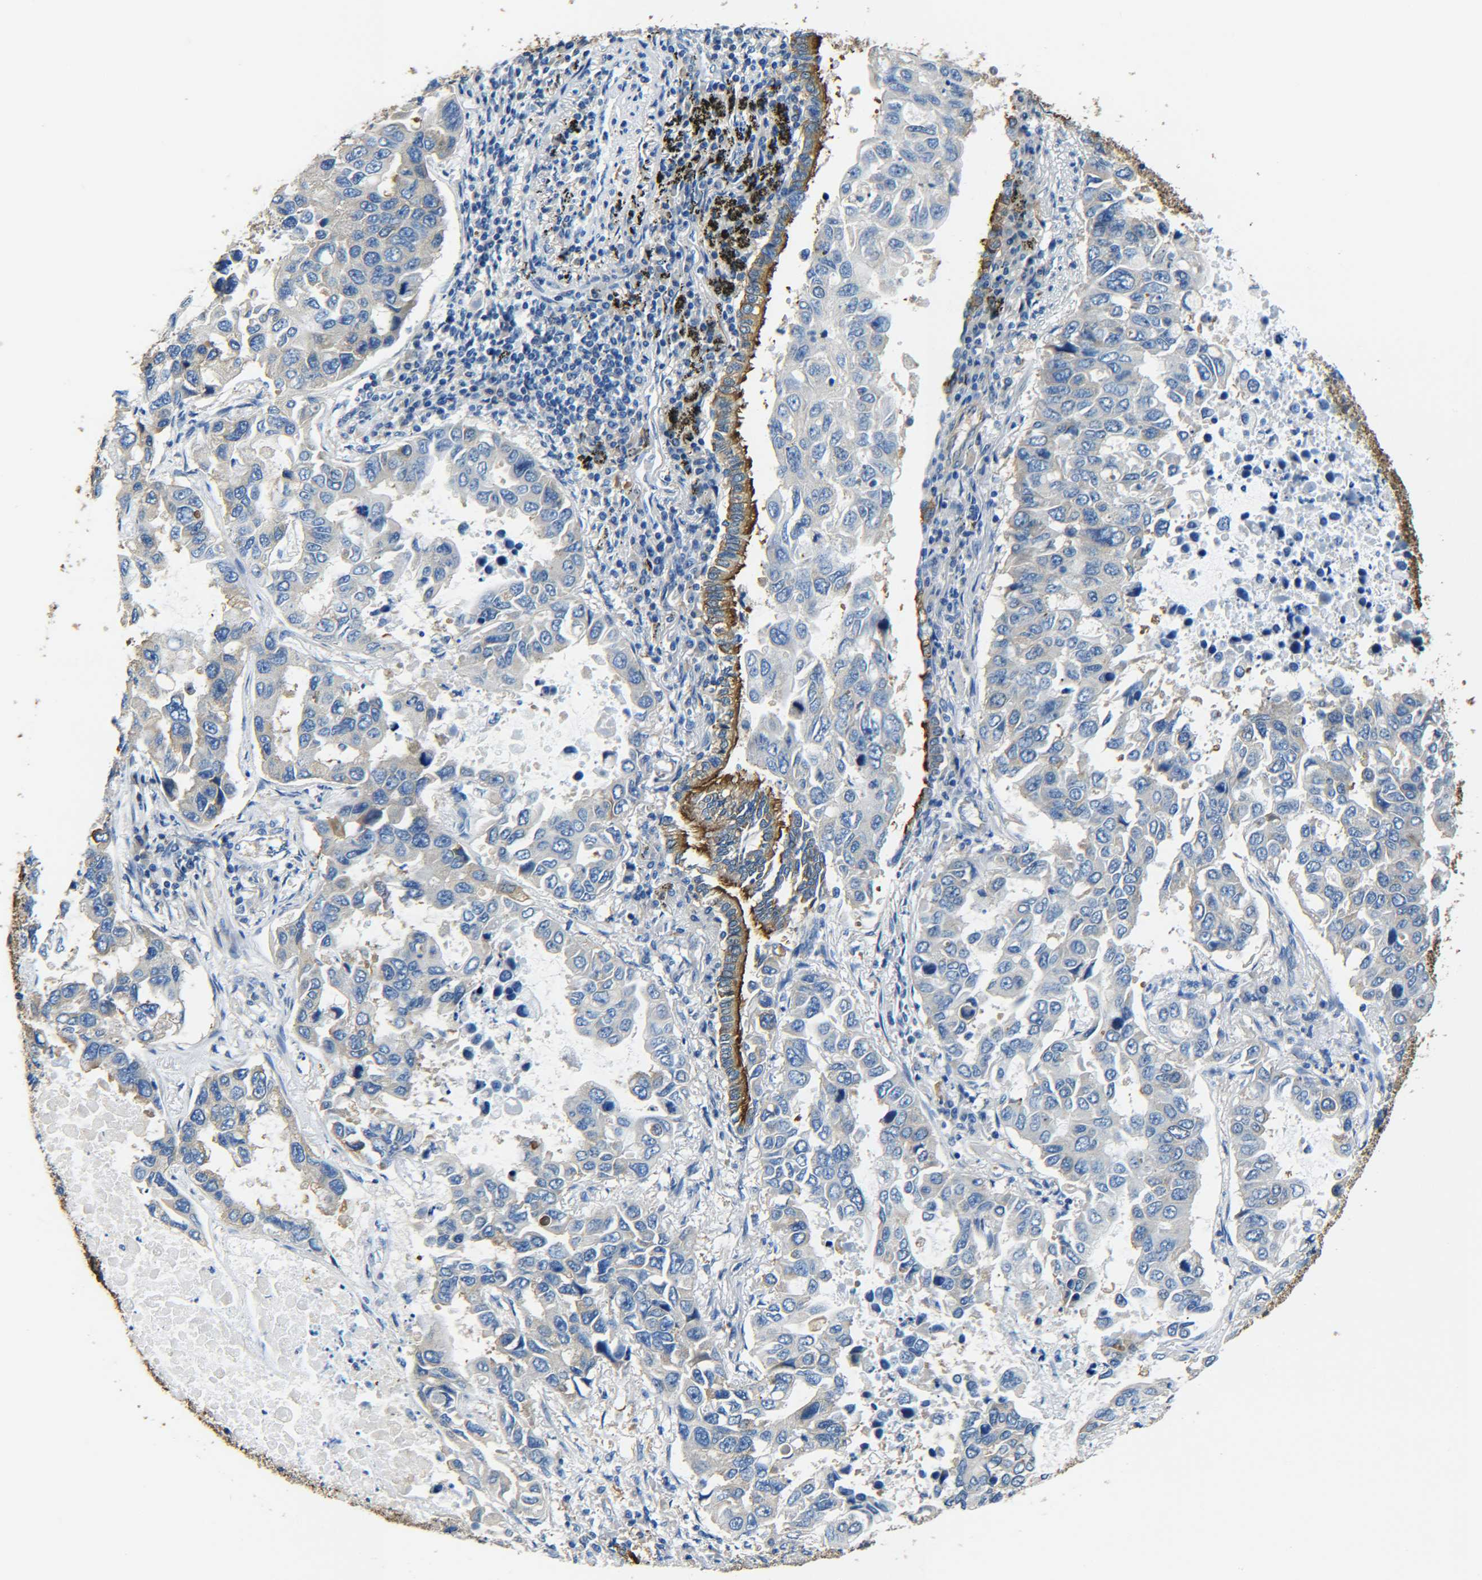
{"staining": {"intensity": "weak", "quantity": "25%-75%", "location": "cytoplasmic/membranous"}, "tissue": "lung cancer", "cell_type": "Tumor cells", "image_type": "cancer", "snomed": [{"axis": "morphology", "description": "Adenocarcinoma, NOS"}, {"axis": "topography", "description": "Lung"}], "caption": "The photomicrograph demonstrates a brown stain indicating the presence of a protein in the cytoplasmic/membranous of tumor cells in lung cancer (adenocarcinoma).", "gene": "TUBB", "patient": {"sex": "male", "age": 64}}